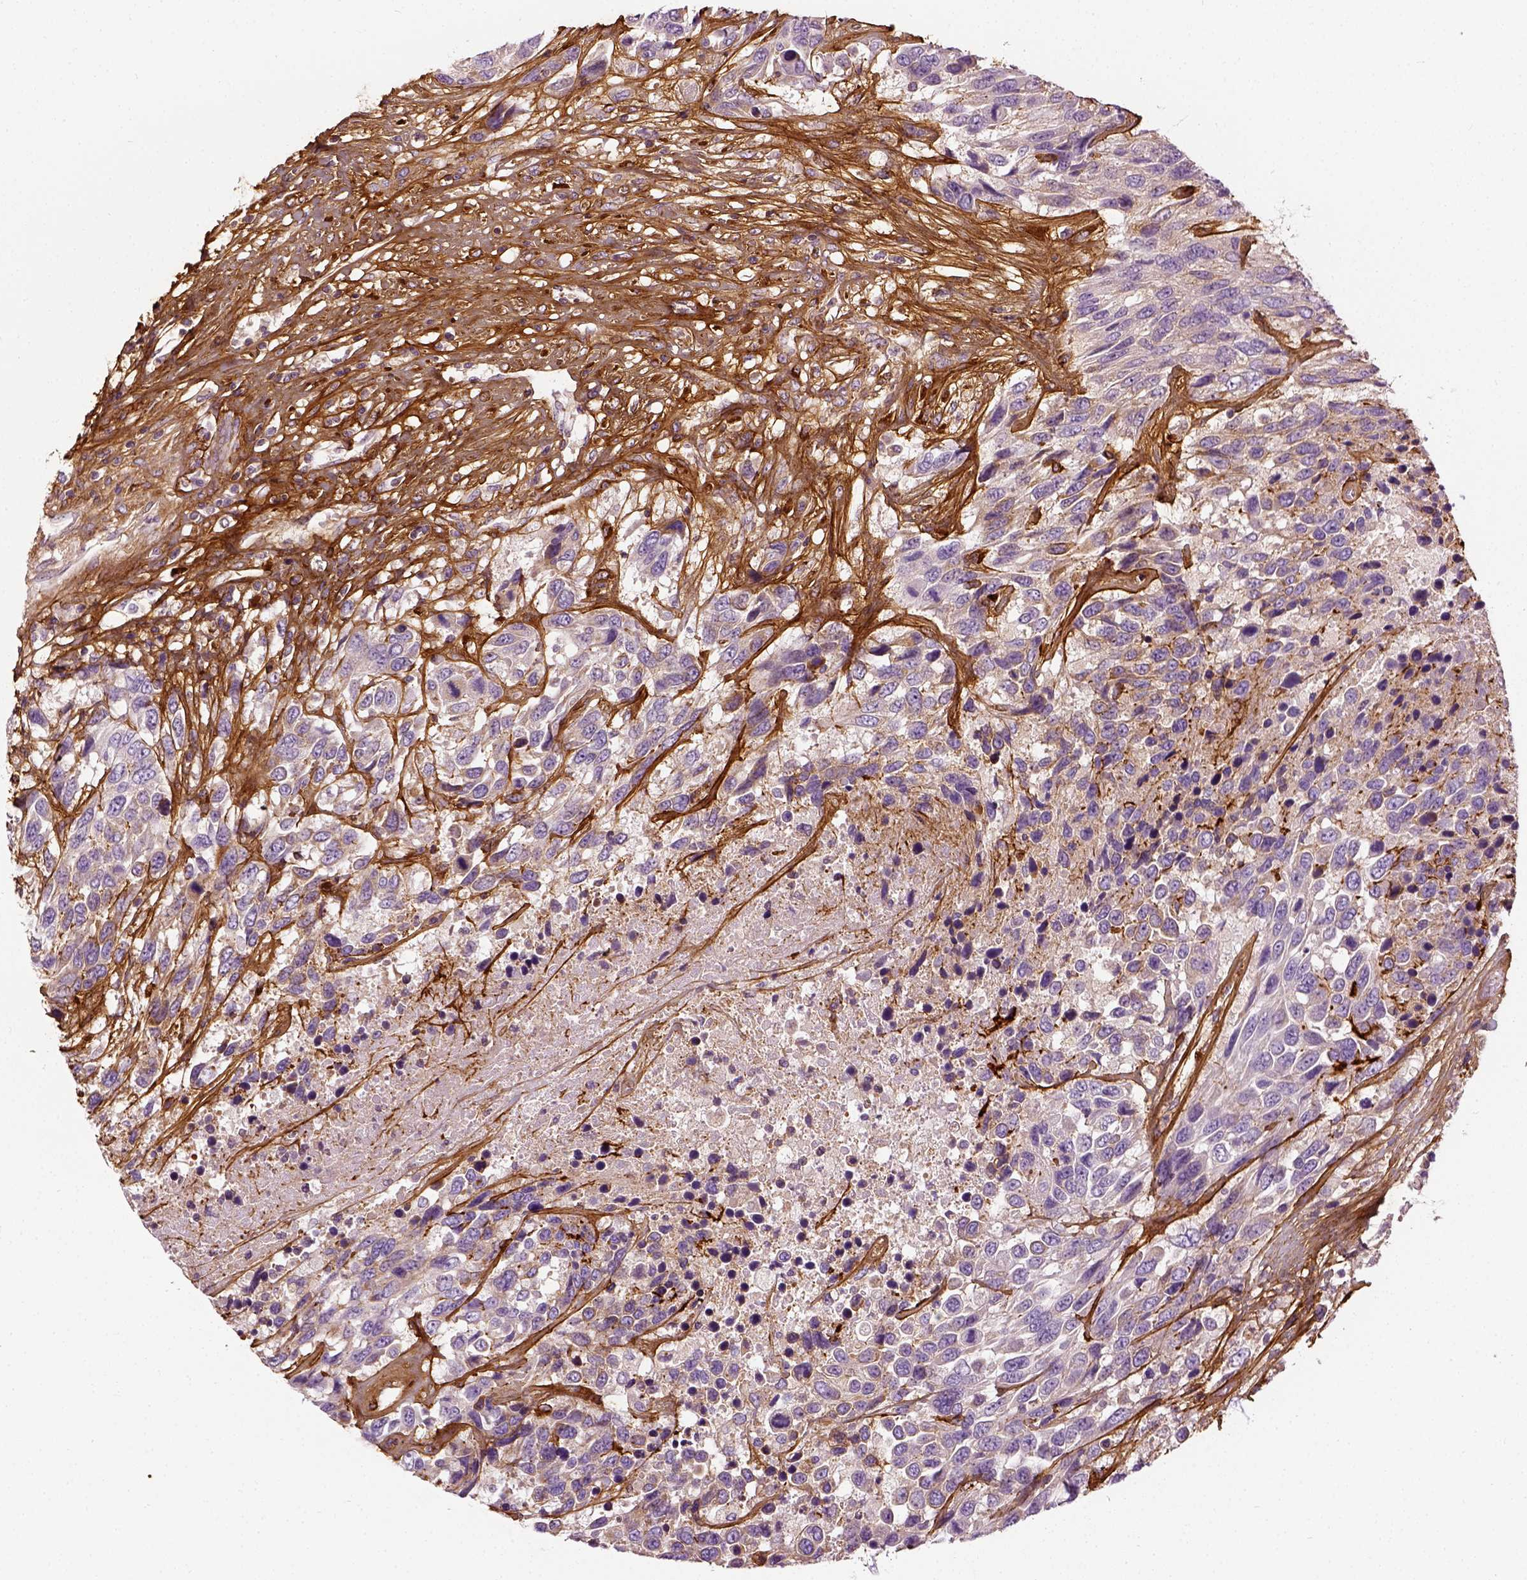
{"staining": {"intensity": "weak", "quantity": "25%-75%", "location": "cytoplasmic/membranous"}, "tissue": "urothelial cancer", "cell_type": "Tumor cells", "image_type": "cancer", "snomed": [{"axis": "morphology", "description": "Urothelial carcinoma, High grade"}, {"axis": "topography", "description": "Urinary bladder"}], "caption": "High-magnification brightfield microscopy of urothelial cancer stained with DAB (brown) and counterstained with hematoxylin (blue). tumor cells exhibit weak cytoplasmic/membranous expression is appreciated in approximately25%-75% of cells.", "gene": "COL6A2", "patient": {"sex": "female", "age": 70}}